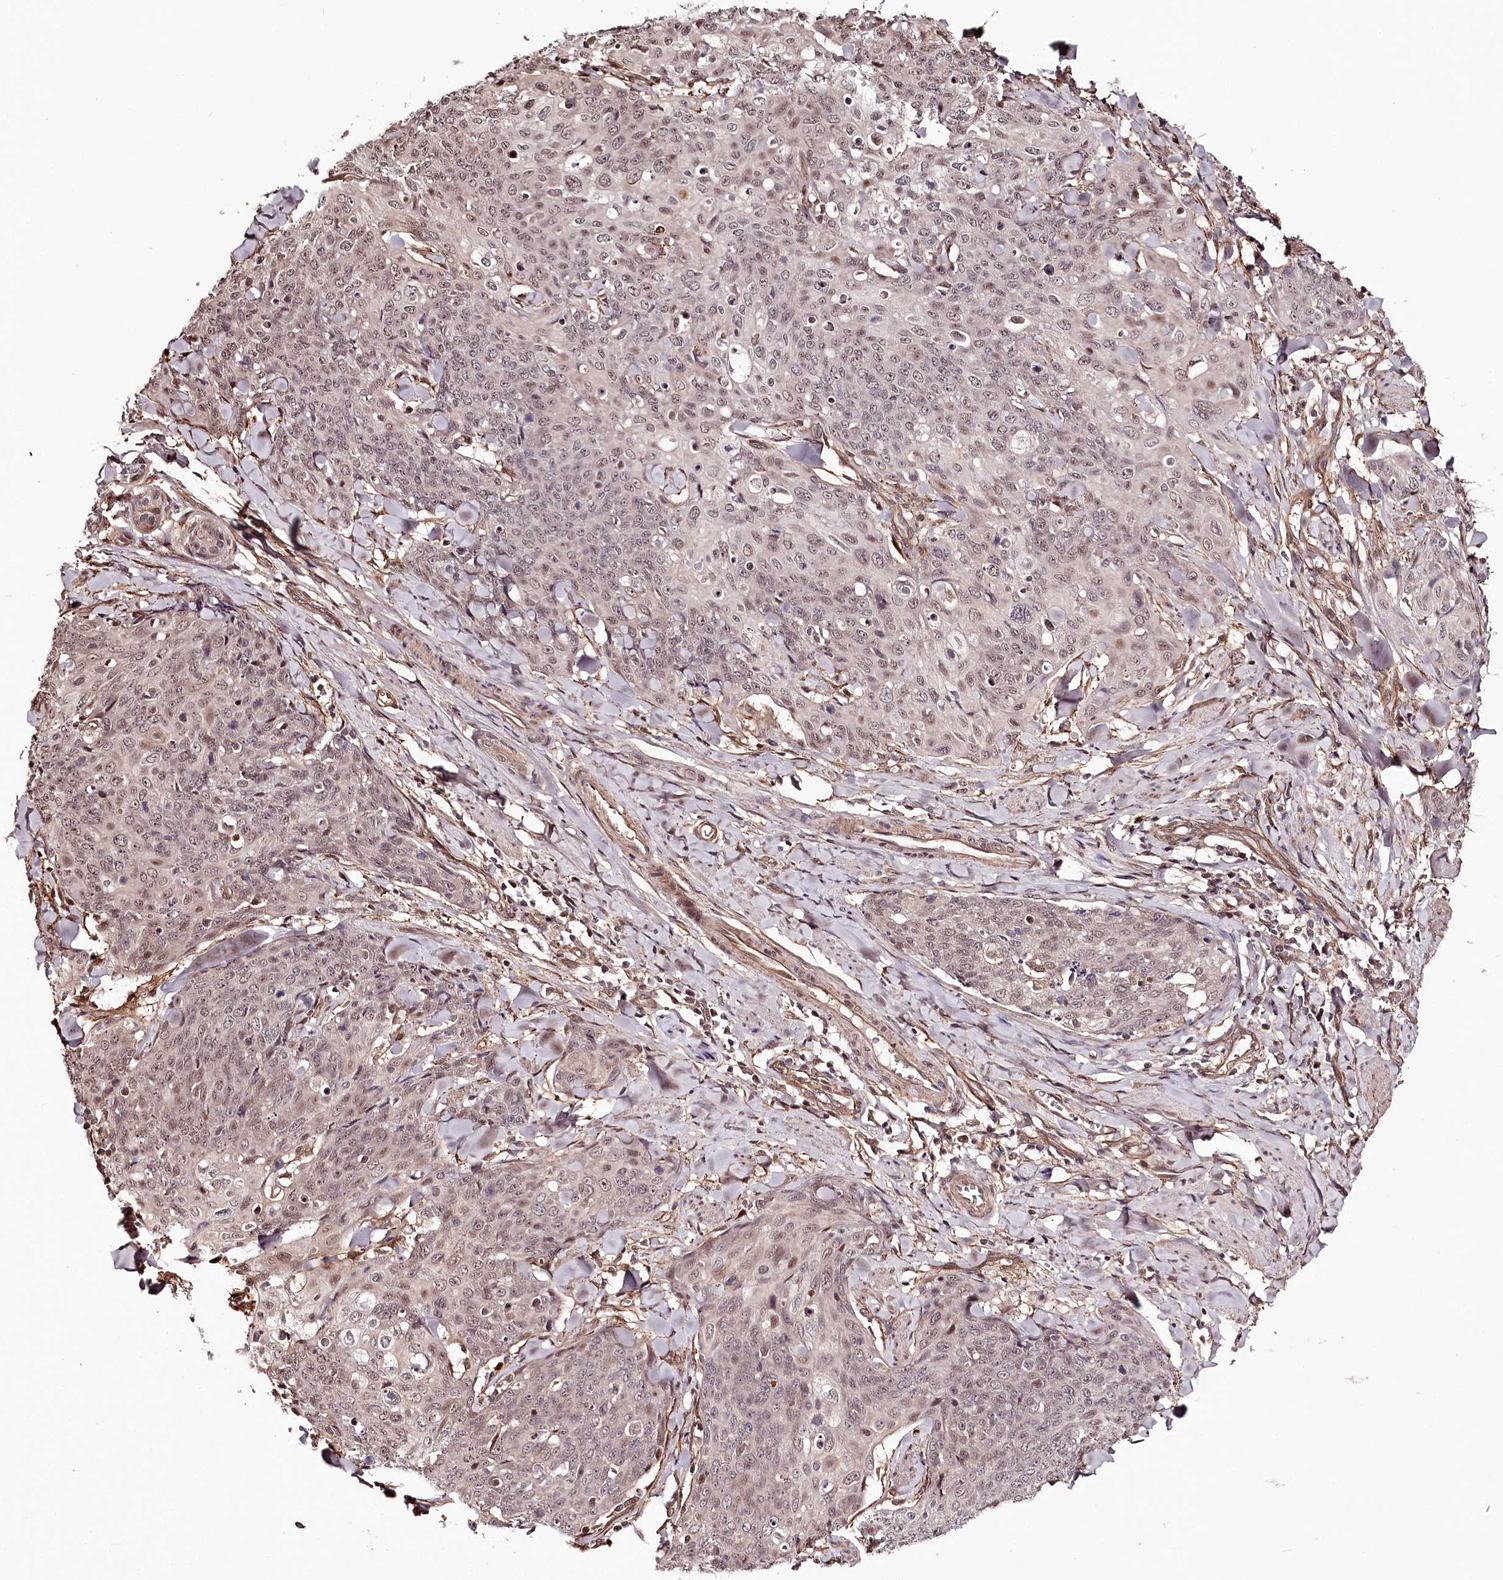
{"staining": {"intensity": "weak", "quantity": "<25%", "location": "nuclear"}, "tissue": "skin cancer", "cell_type": "Tumor cells", "image_type": "cancer", "snomed": [{"axis": "morphology", "description": "Squamous cell carcinoma, NOS"}, {"axis": "topography", "description": "Skin"}, {"axis": "topography", "description": "Vulva"}], "caption": "A high-resolution micrograph shows immunohistochemistry (IHC) staining of skin squamous cell carcinoma, which shows no significant staining in tumor cells. (Brightfield microscopy of DAB (3,3'-diaminobenzidine) immunohistochemistry at high magnification).", "gene": "TTC33", "patient": {"sex": "female", "age": 85}}